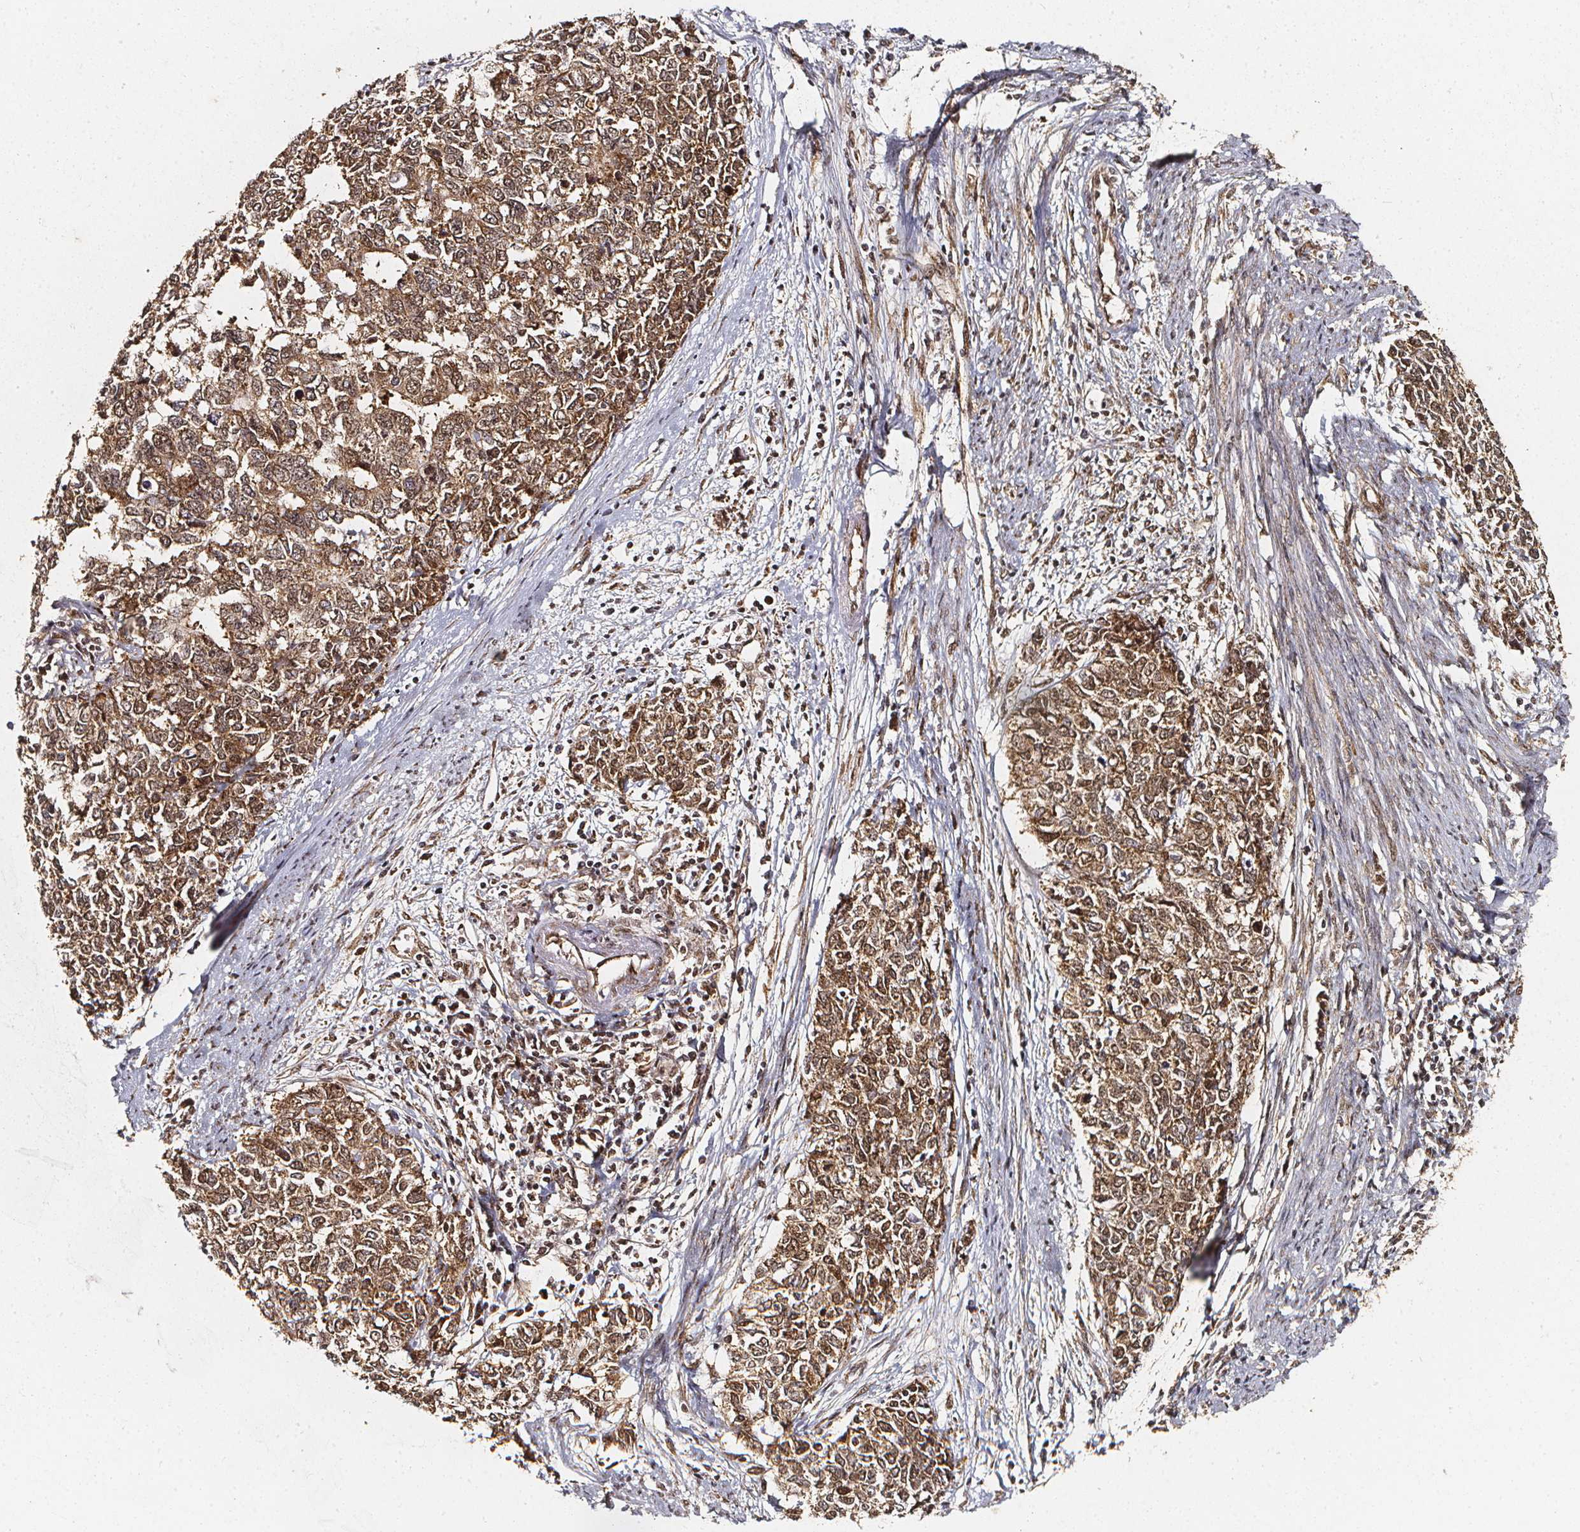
{"staining": {"intensity": "moderate", "quantity": ">75%", "location": "cytoplasmic/membranous,nuclear"}, "tissue": "cervical cancer", "cell_type": "Tumor cells", "image_type": "cancer", "snomed": [{"axis": "morphology", "description": "Adenocarcinoma, NOS"}, {"axis": "topography", "description": "Cervix"}], "caption": "Protein expression analysis of cervical cancer shows moderate cytoplasmic/membranous and nuclear expression in about >75% of tumor cells. The protein of interest is stained brown, and the nuclei are stained in blue (DAB IHC with brightfield microscopy, high magnification).", "gene": "SMN1", "patient": {"sex": "female", "age": 63}}